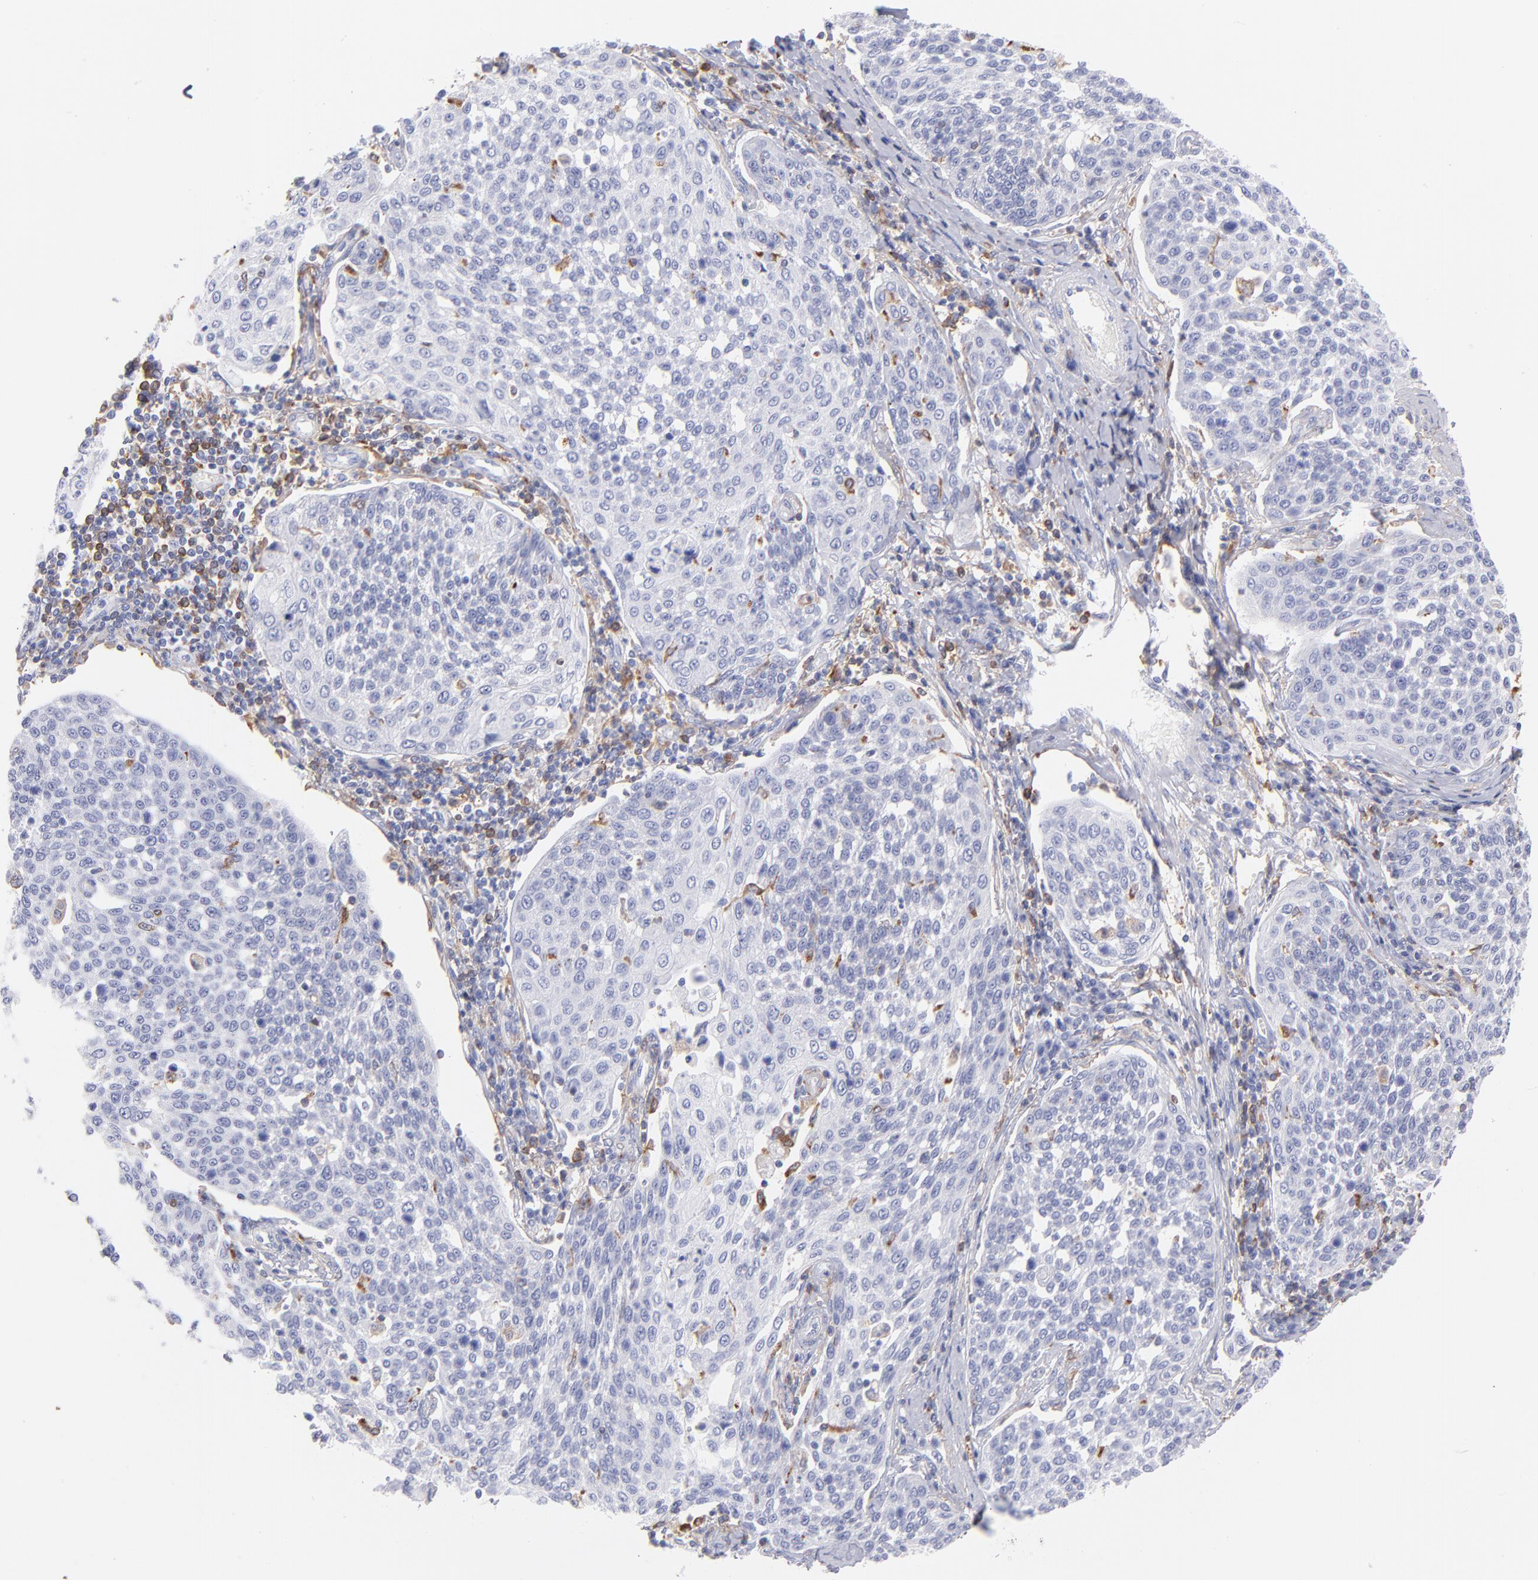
{"staining": {"intensity": "negative", "quantity": "none", "location": "none"}, "tissue": "cervical cancer", "cell_type": "Tumor cells", "image_type": "cancer", "snomed": [{"axis": "morphology", "description": "Squamous cell carcinoma, NOS"}, {"axis": "topography", "description": "Cervix"}], "caption": "Immunohistochemical staining of cervical squamous cell carcinoma reveals no significant expression in tumor cells.", "gene": "PRKCA", "patient": {"sex": "female", "age": 34}}